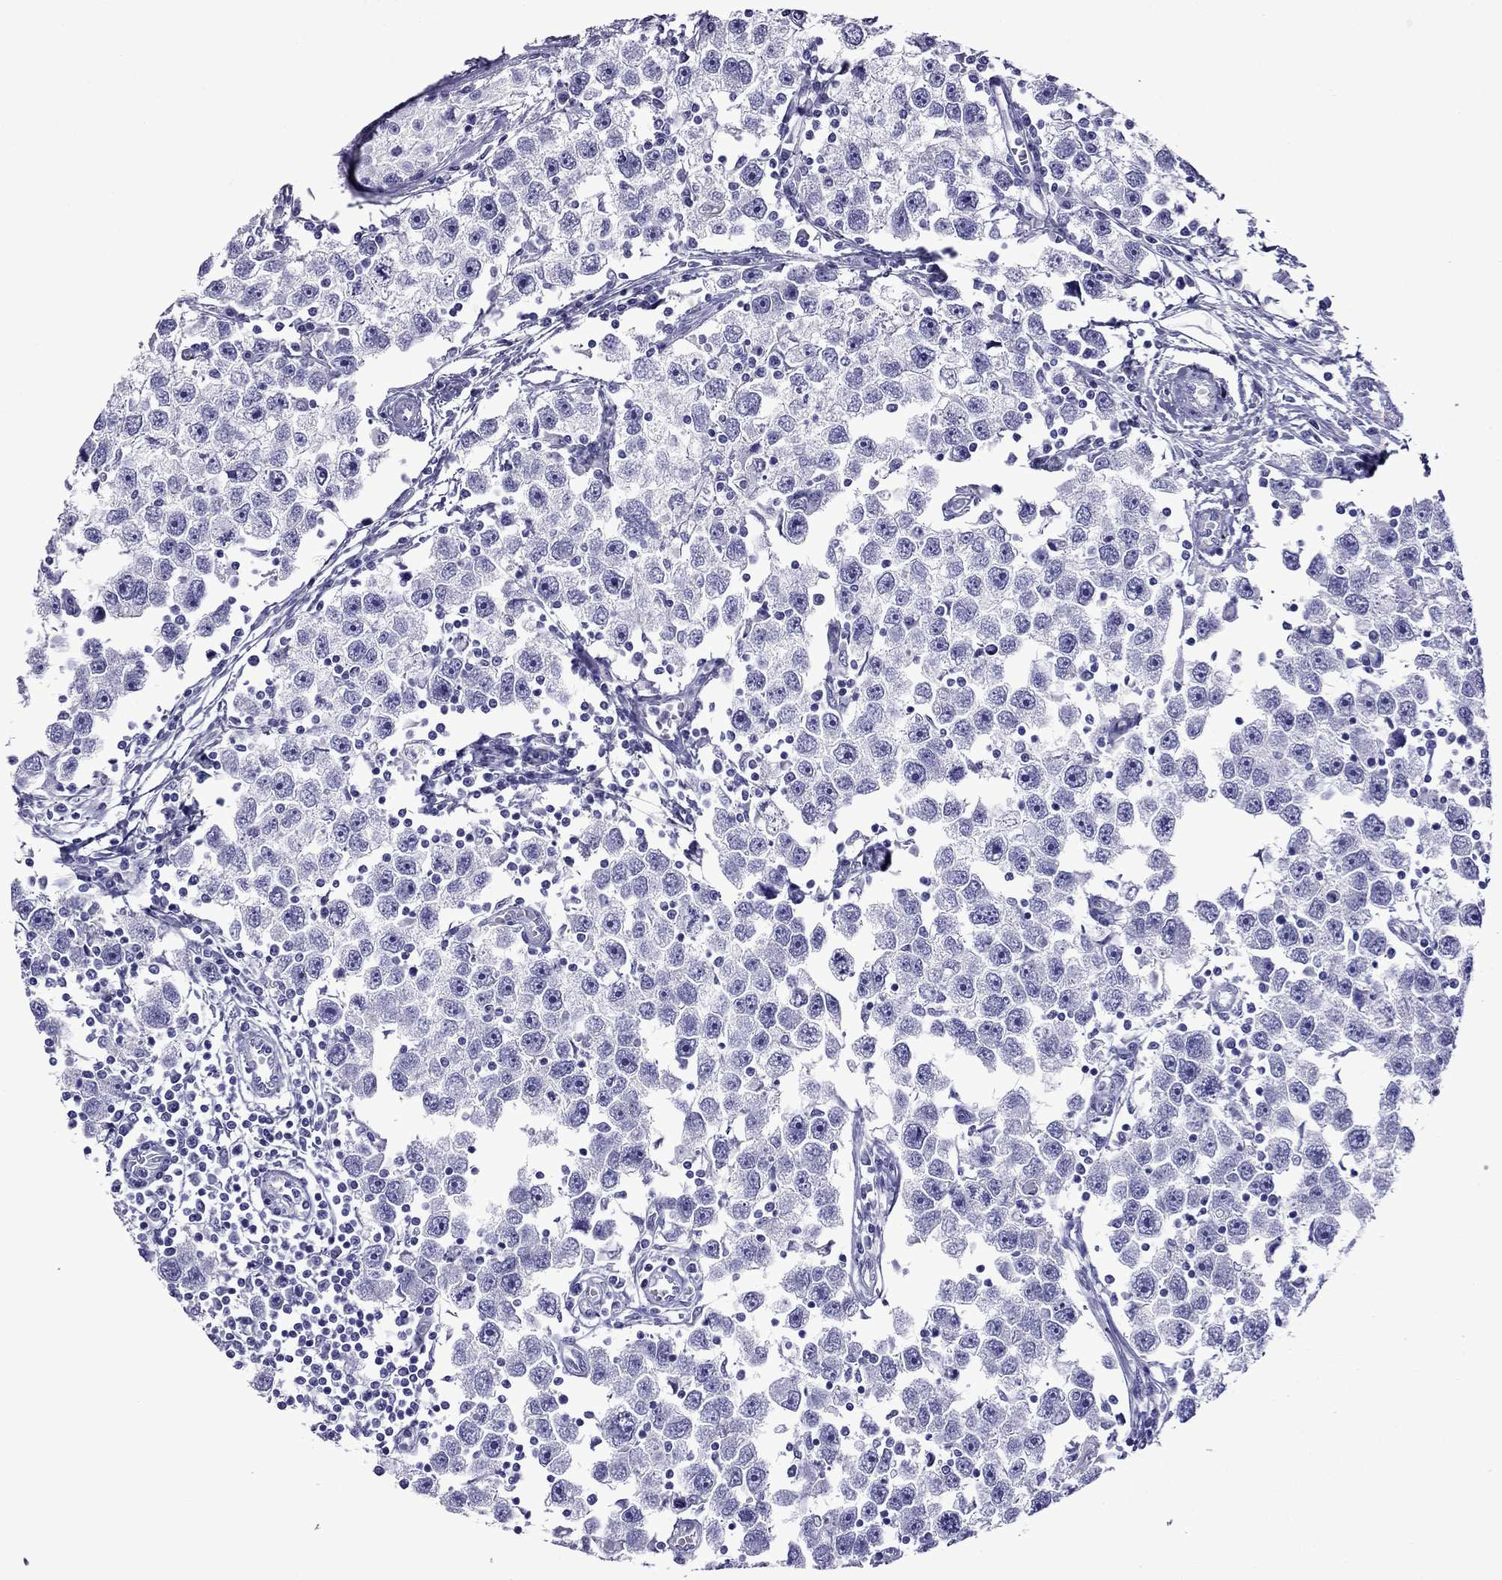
{"staining": {"intensity": "negative", "quantity": "none", "location": "none"}, "tissue": "testis cancer", "cell_type": "Tumor cells", "image_type": "cancer", "snomed": [{"axis": "morphology", "description": "Seminoma, NOS"}, {"axis": "topography", "description": "Testis"}], "caption": "High power microscopy photomicrograph of an immunohistochemistry image of testis cancer (seminoma), revealing no significant expression in tumor cells.", "gene": "CRYBA1", "patient": {"sex": "male", "age": 30}}